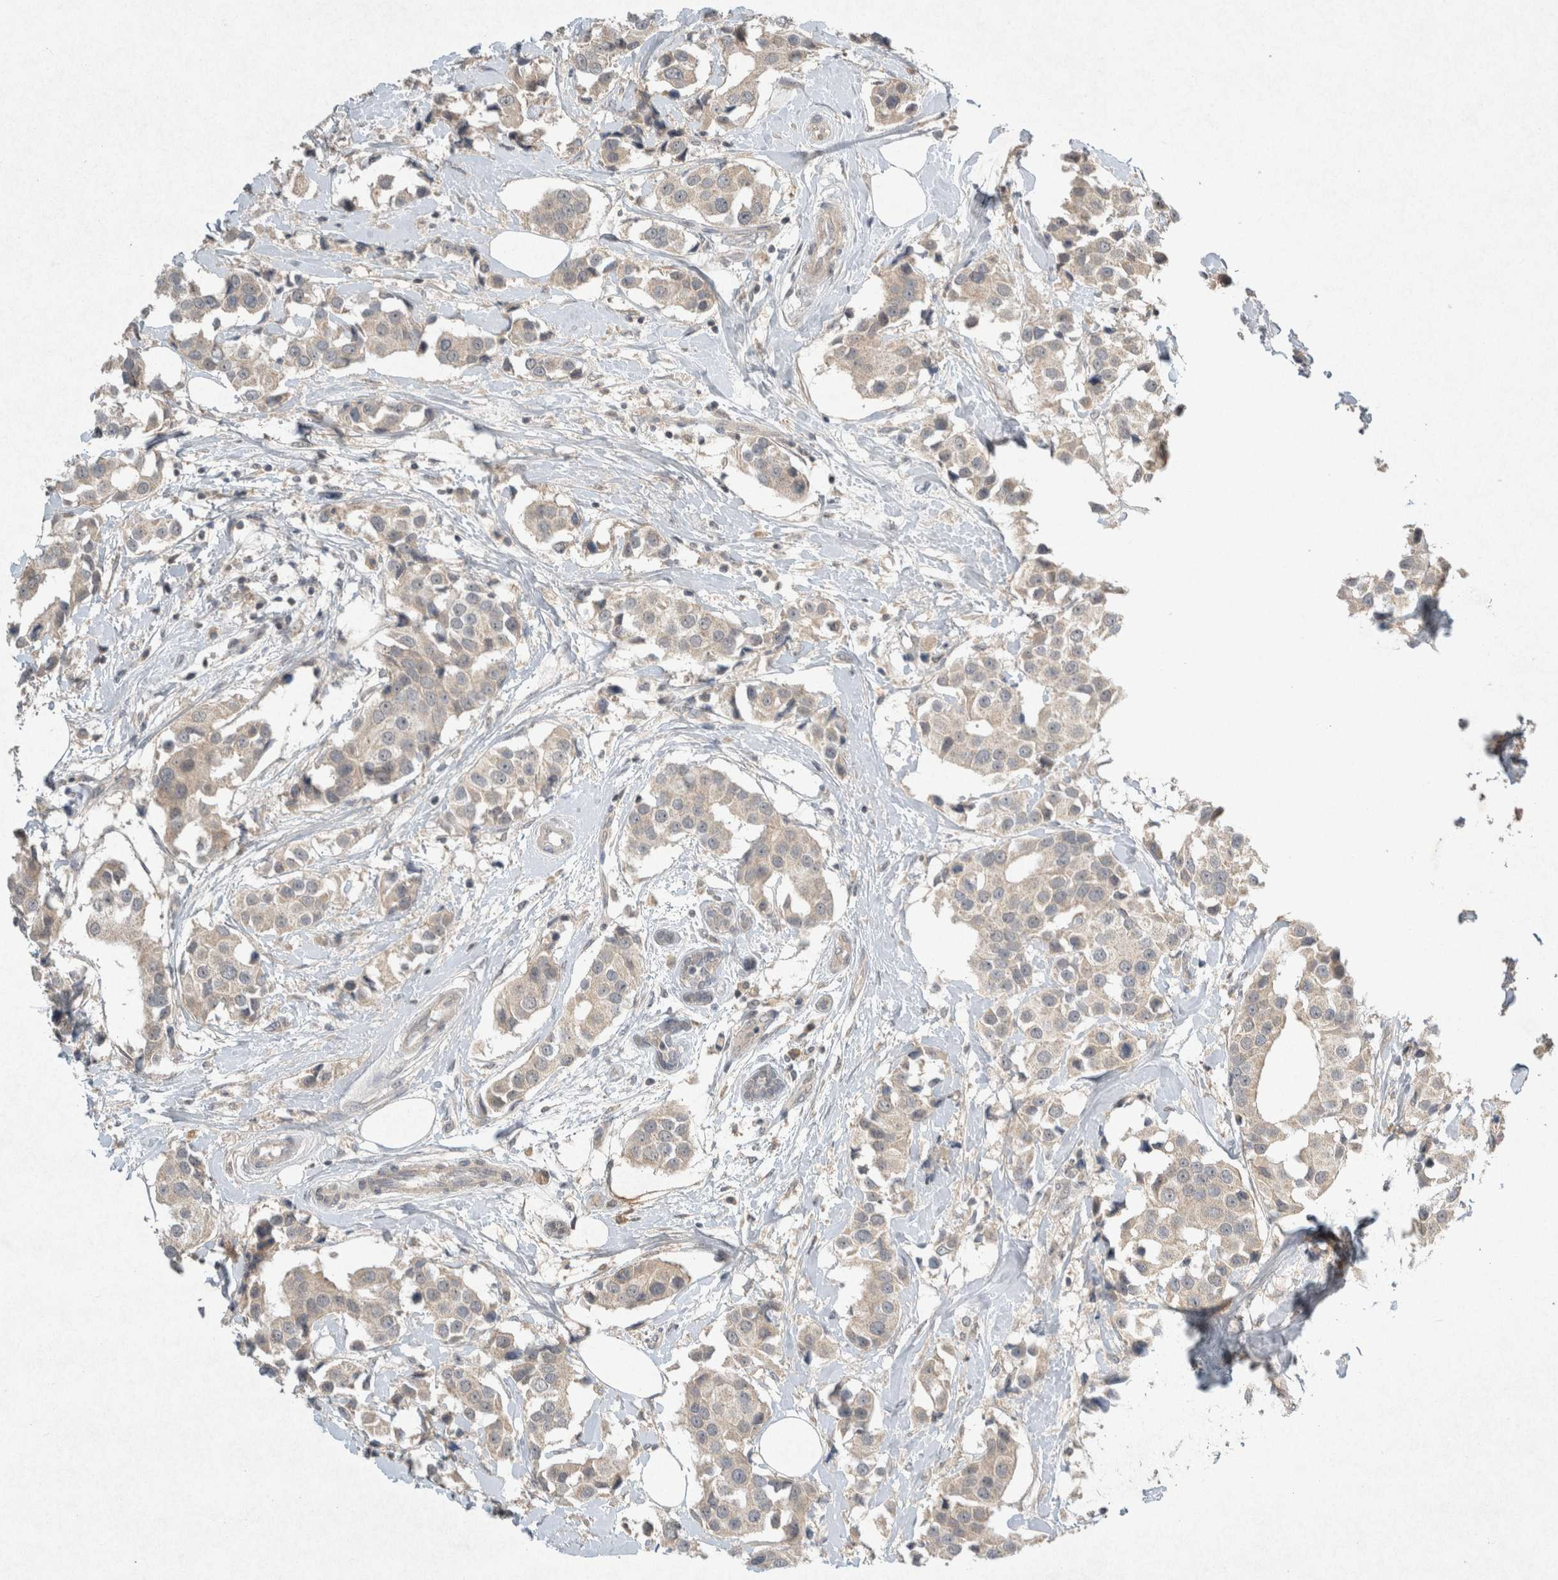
{"staining": {"intensity": "weak", "quantity": ">75%", "location": "cytoplasmic/membranous"}, "tissue": "breast cancer", "cell_type": "Tumor cells", "image_type": "cancer", "snomed": [{"axis": "morphology", "description": "Normal tissue, NOS"}, {"axis": "morphology", "description": "Duct carcinoma"}, {"axis": "topography", "description": "Breast"}], "caption": "A brown stain labels weak cytoplasmic/membranous positivity of a protein in breast cancer tumor cells. The protein is shown in brown color, while the nuclei are stained blue.", "gene": "LOXL2", "patient": {"sex": "female", "age": 39}}